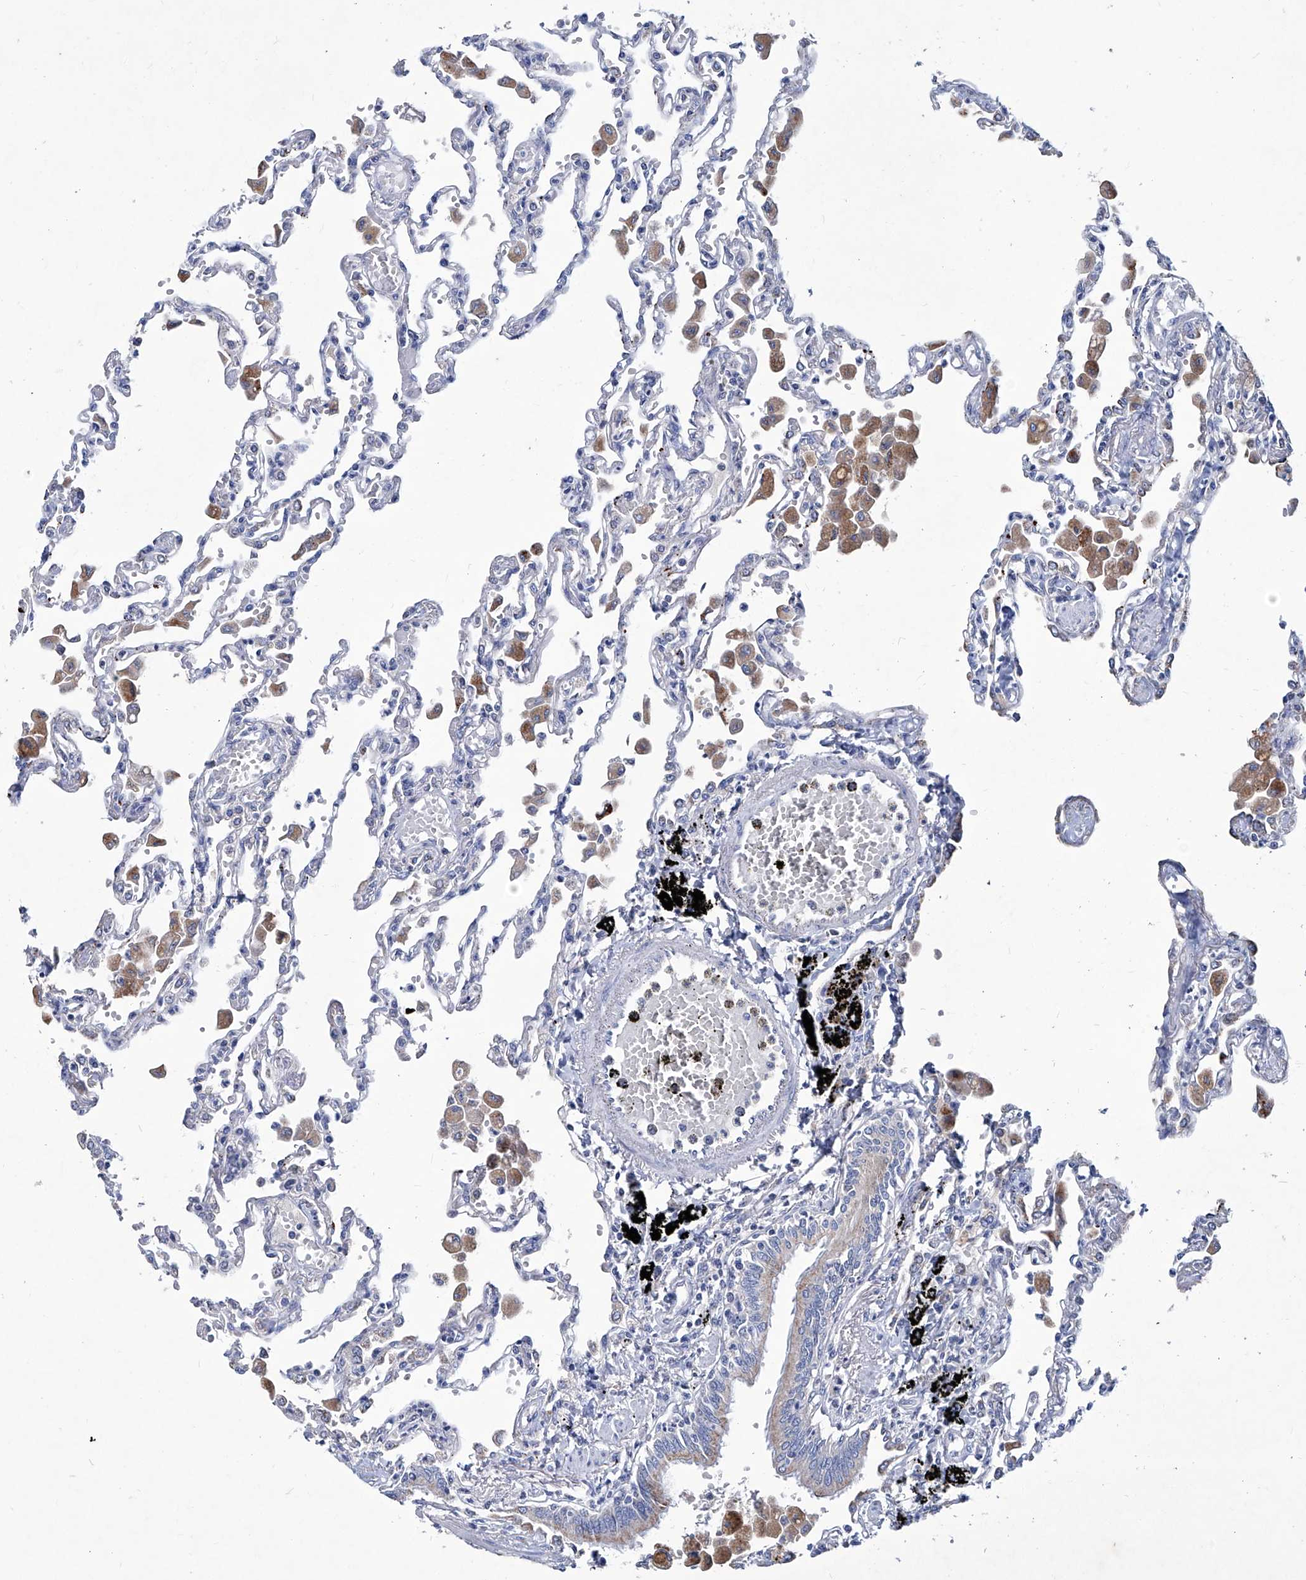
{"staining": {"intensity": "negative", "quantity": "none", "location": "none"}, "tissue": "lung", "cell_type": "Alveolar cells", "image_type": "normal", "snomed": [{"axis": "morphology", "description": "Normal tissue, NOS"}, {"axis": "topography", "description": "Bronchus"}, {"axis": "topography", "description": "Lung"}], "caption": "The immunohistochemistry (IHC) image has no significant expression in alveolar cells of lung.", "gene": "KLHL17", "patient": {"sex": "female", "age": 49}}